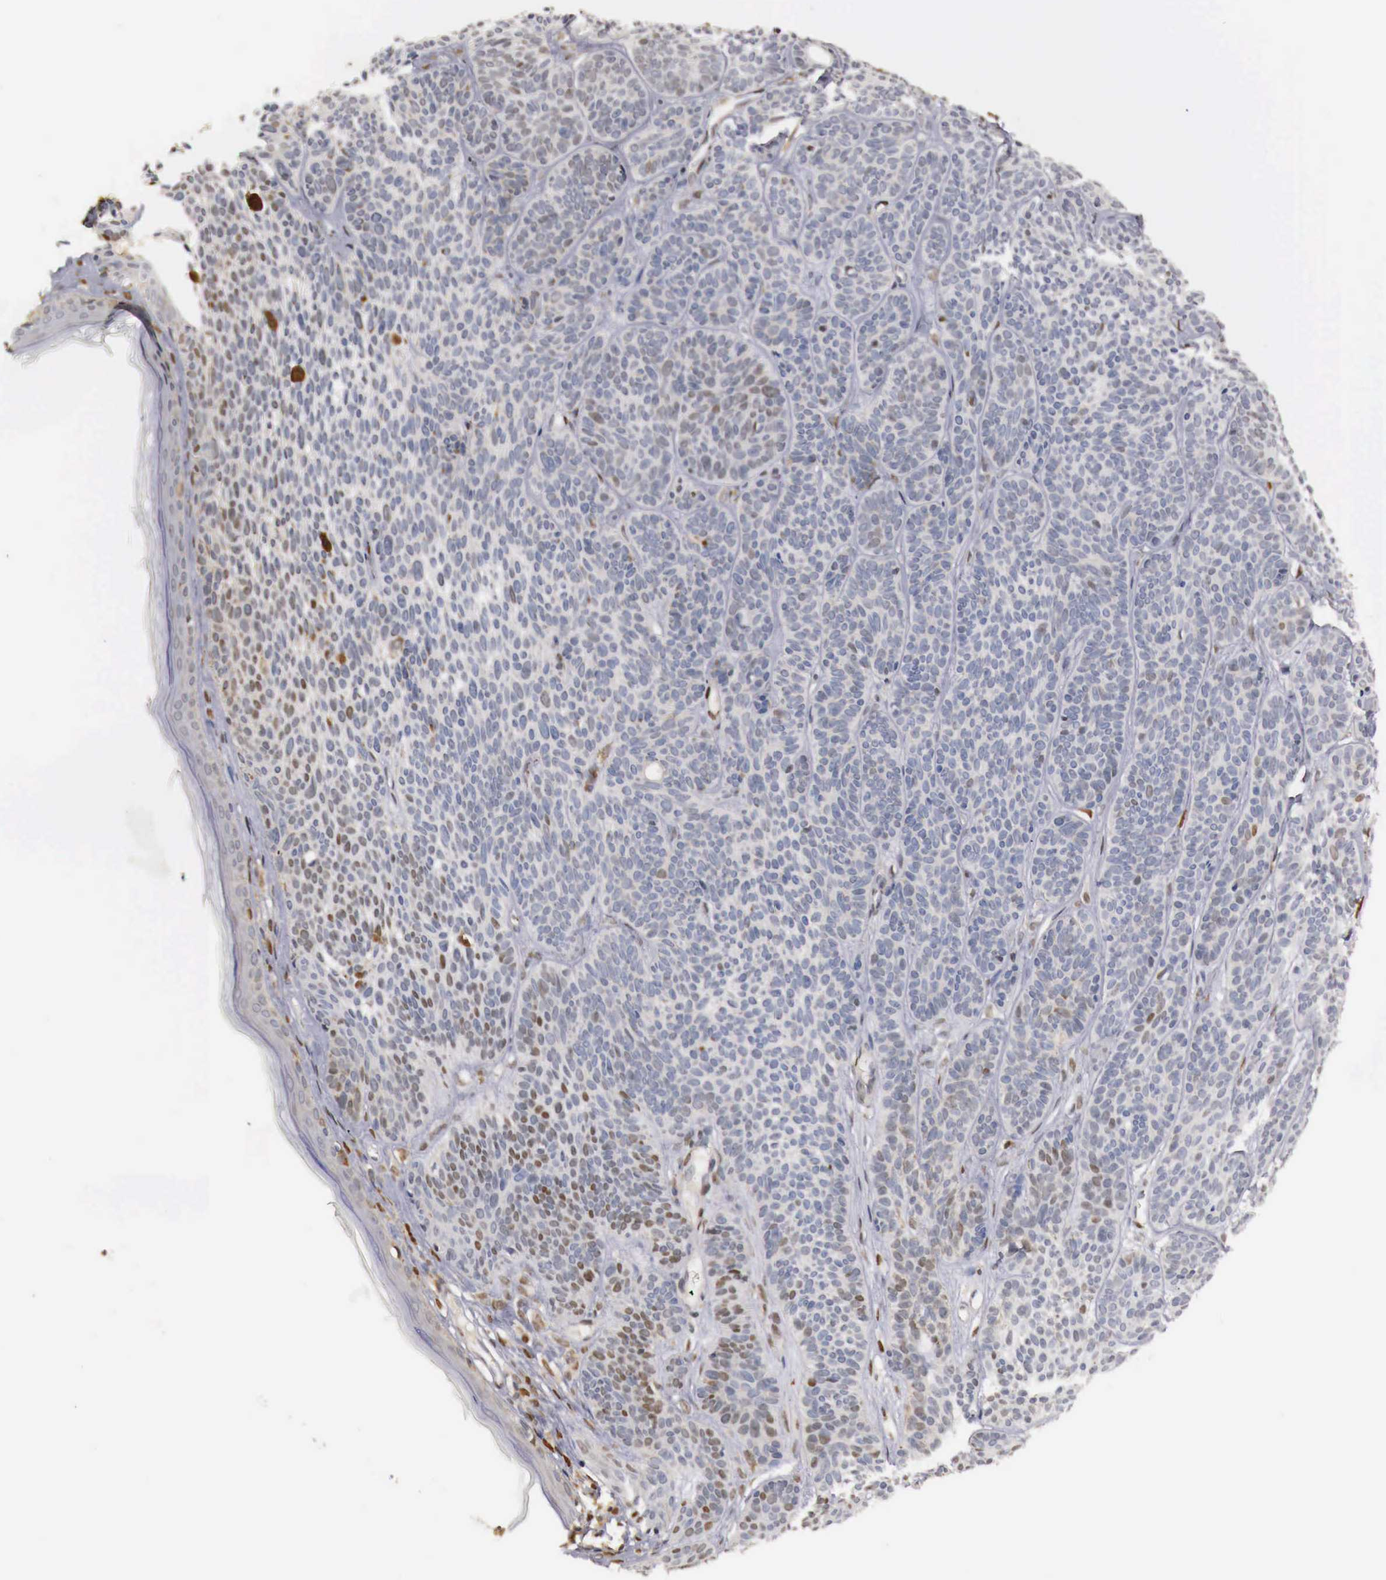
{"staining": {"intensity": "weak", "quantity": "<25%", "location": "nuclear"}, "tissue": "skin cancer", "cell_type": "Tumor cells", "image_type": "cancer", "snomed": [{"axis": "morphology", "description": "Basal cell carcinoma"}, {"axis": "topography", "description": "Skin"}], "caption": "This is an IHC photomicrograph of skin cancer. There is no staining in tumor cells.", "gene": "KHDRBS2", "patient": {"sex": "female", "age": 62}}